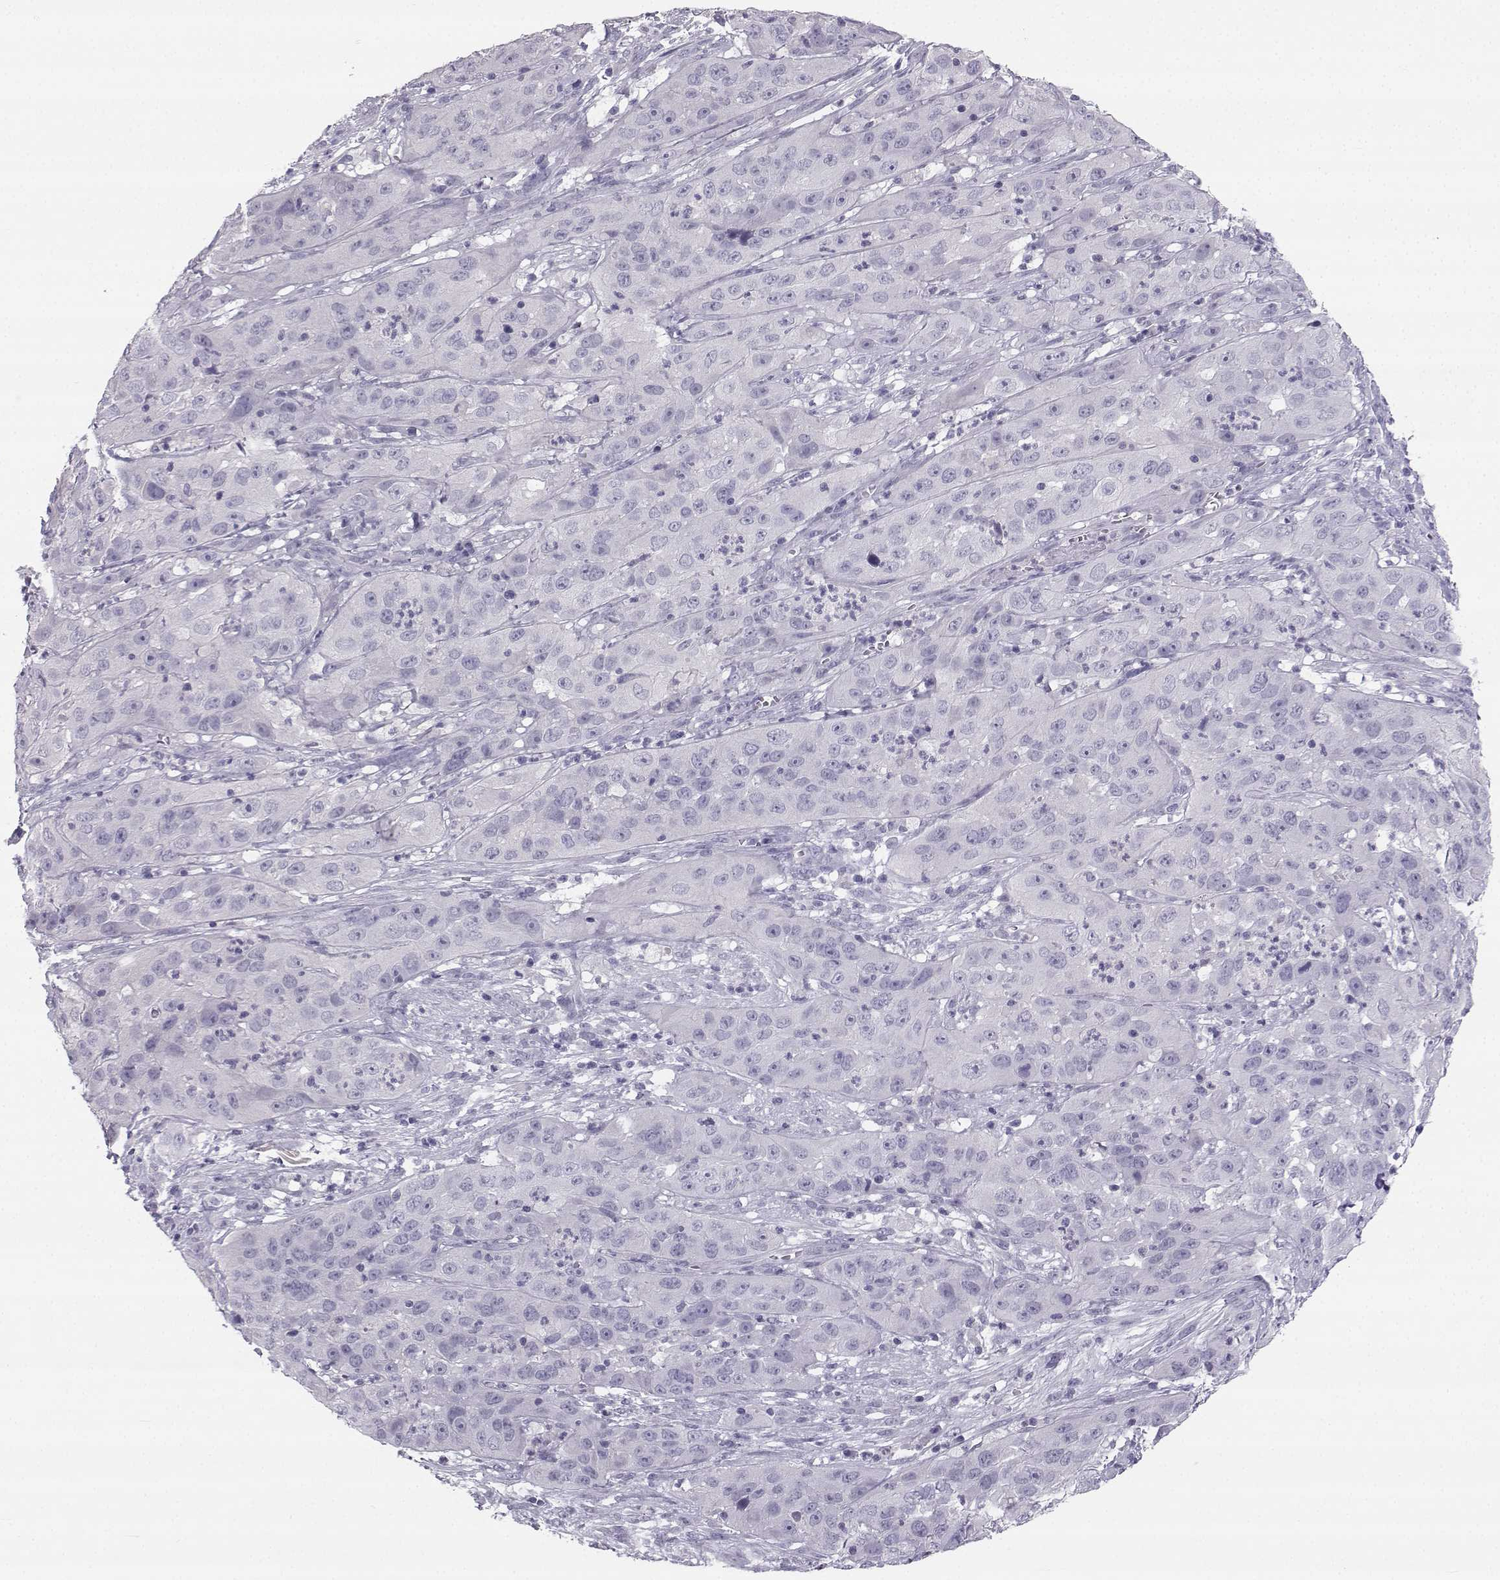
{"staining": {"intensity": "negative", "quantity": "none", "location": "none"}, "tissue": "cervical cancer", "cell_type": "Tumor cells", "image_type": "cancer", "snomed": [{"axis": "morphology", "description": "Squamous cell carcinoma, NOS"}, {"axis": "topography", "description": "Cervix"}], "caption": "Human cervical squamous cell carcinoma stained for a protein using immunohistochemistry shows no positivity in tumor cells.", "gene": "SYCE1", "patient": {"sex": "female", "age": 32}}